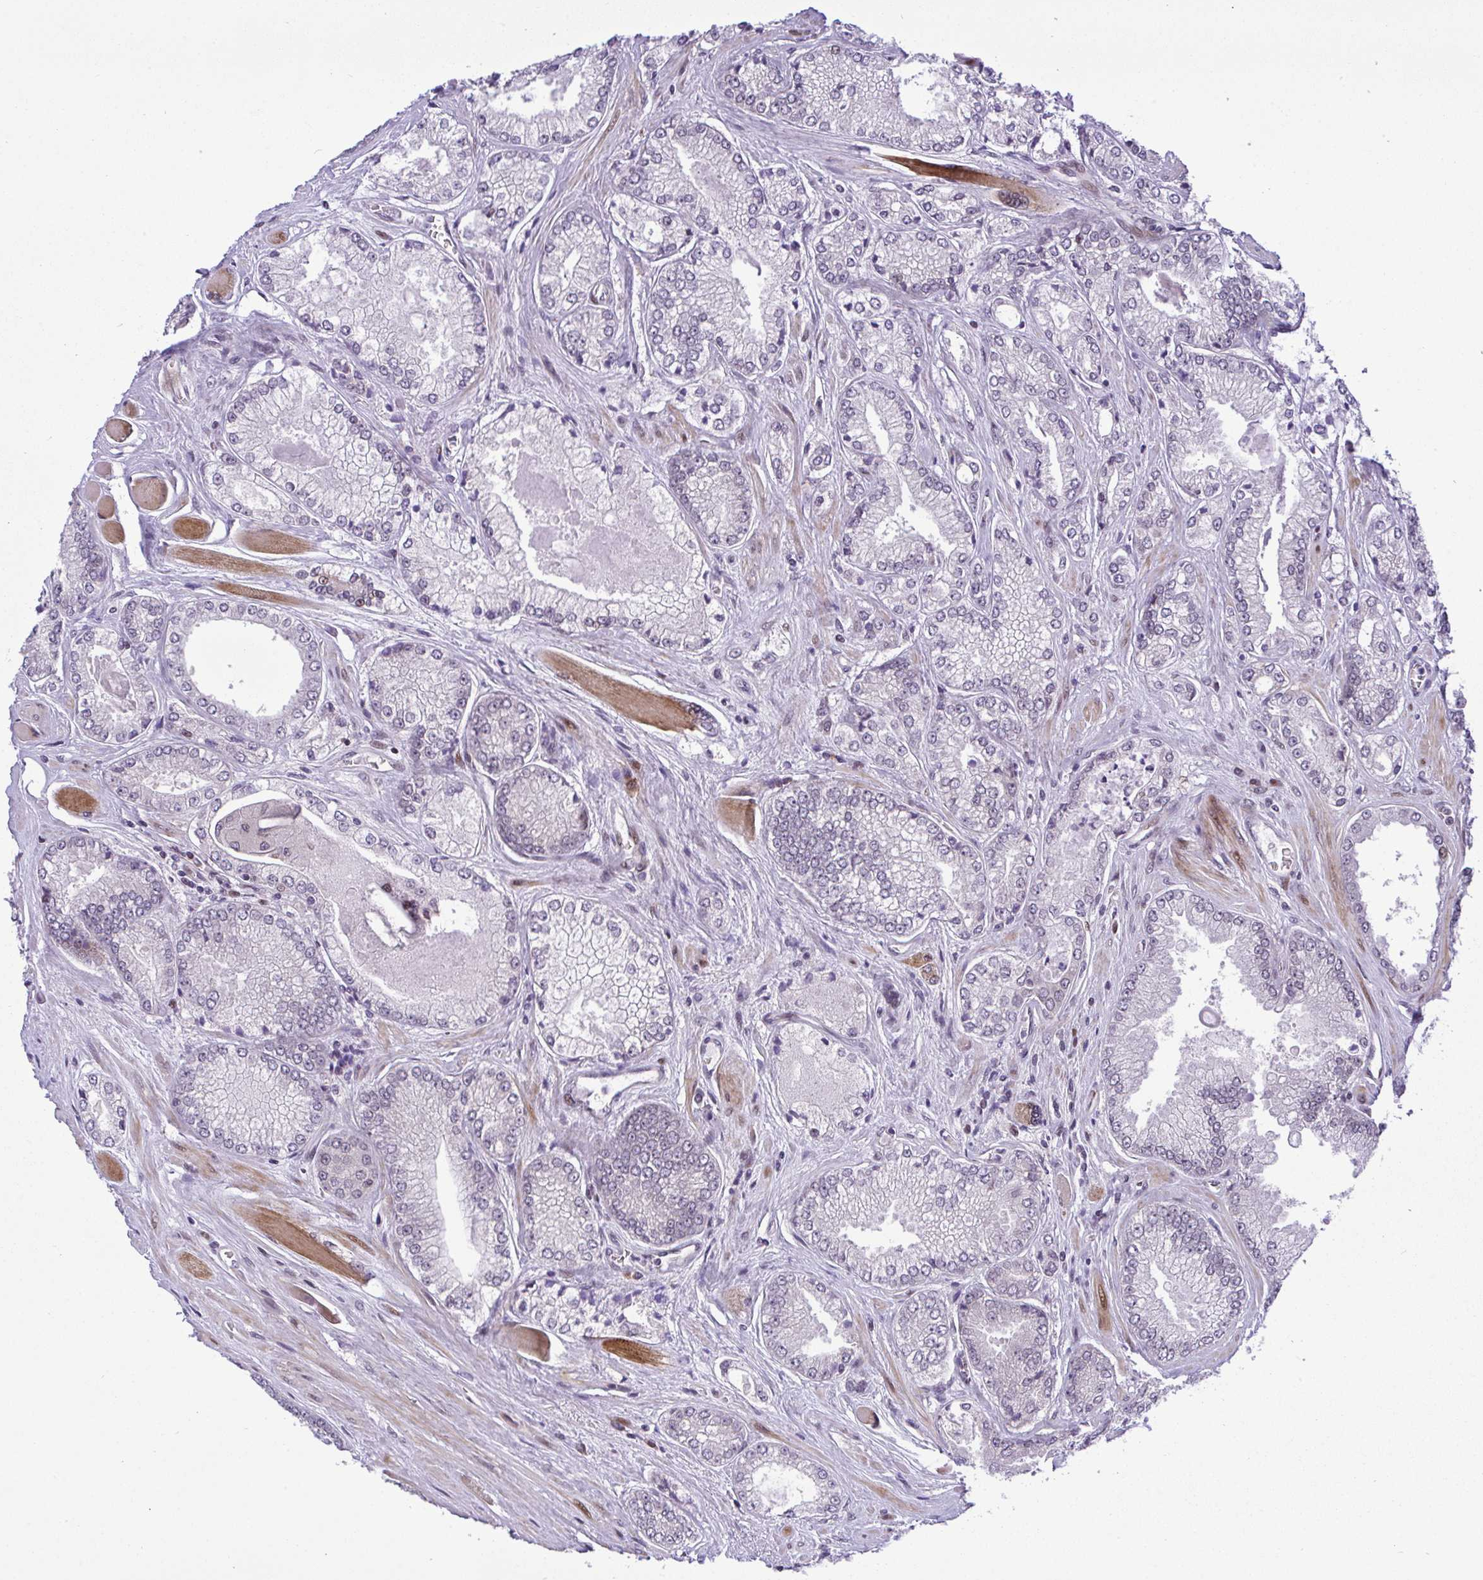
{"staining": {"intensity": "negative", "quantity": "none", "location": "none"}, "tissue": "prostate cancer", "cell_type": "Tumor cells", "image_type": "cancer", "snomed": [{"axis": "morphology", "description": "Adenocarcinoma, Low grade"}, {"axis": "topography", "description": "Prostate"}], "caption": "Photomicrograph shows no significant protein expression in tumor cells of prostate adenocarcinoma (low-grade).", "gene": "CASTOR2", "patient": {"sex": "male", "age": 67}}